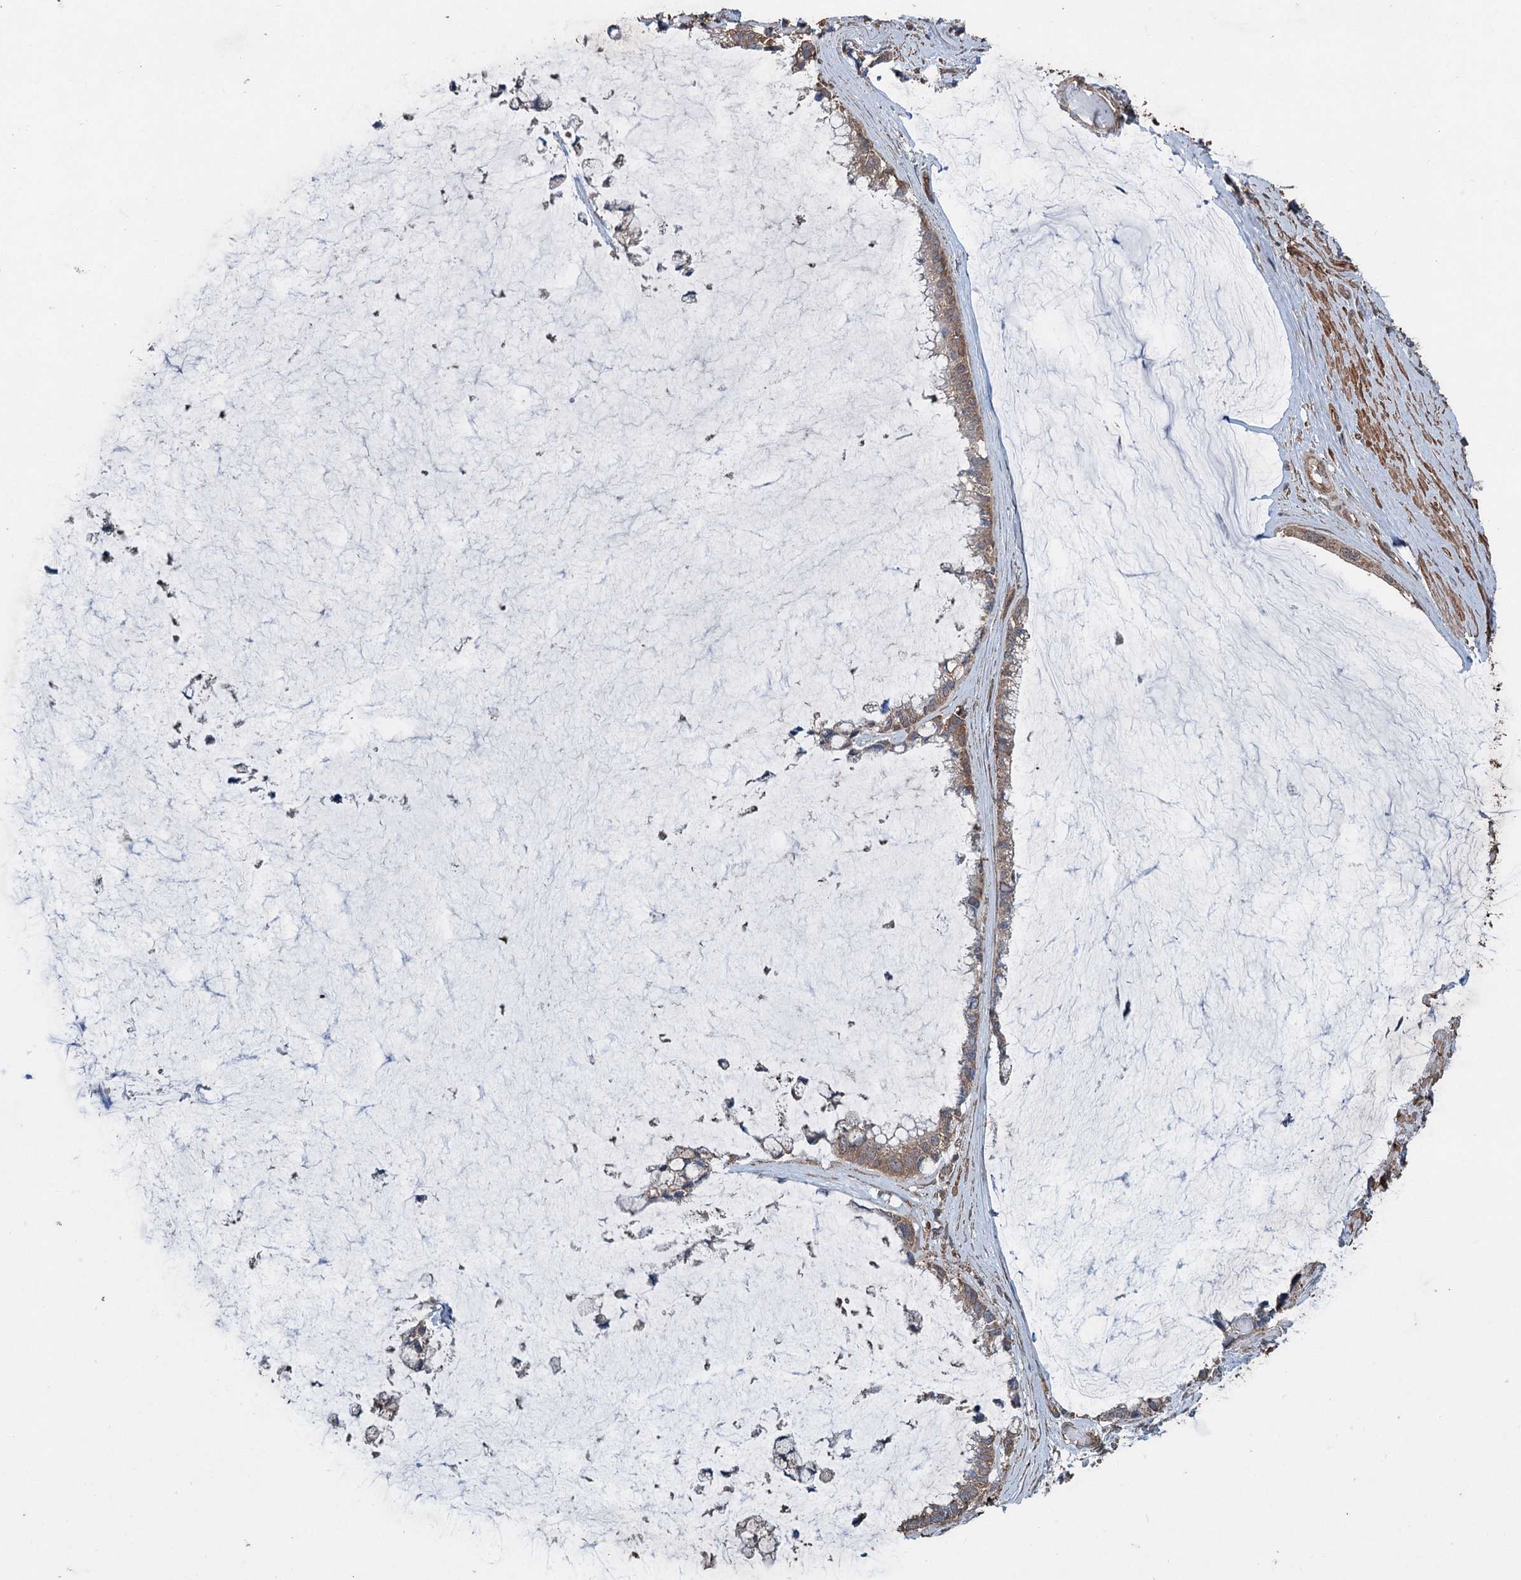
{"staining": {"intensity": "moderate", "quantity": ">75%", "location": "cytoplasmic/membranous"}, "tissue": "ovarian cancer", "cell_type": "Tumor cells", "image_type": "cancer", "snomed": [{"axis": "morphology", "description": "Cystadenocarcinoma, mucinous, NOS"}, {"axis": "topography", "description": "Ovary"}], "caption": "A micrograph showing moderate cytoplasmic/membranous expression in about >75% of tumor cells in ovarian cancer (mucinous cystadenocarcinoma), as visualized by brown immunohistochemical staining.", "gene": "RNF214", "patient": {"sex": "female", "age": 39}}